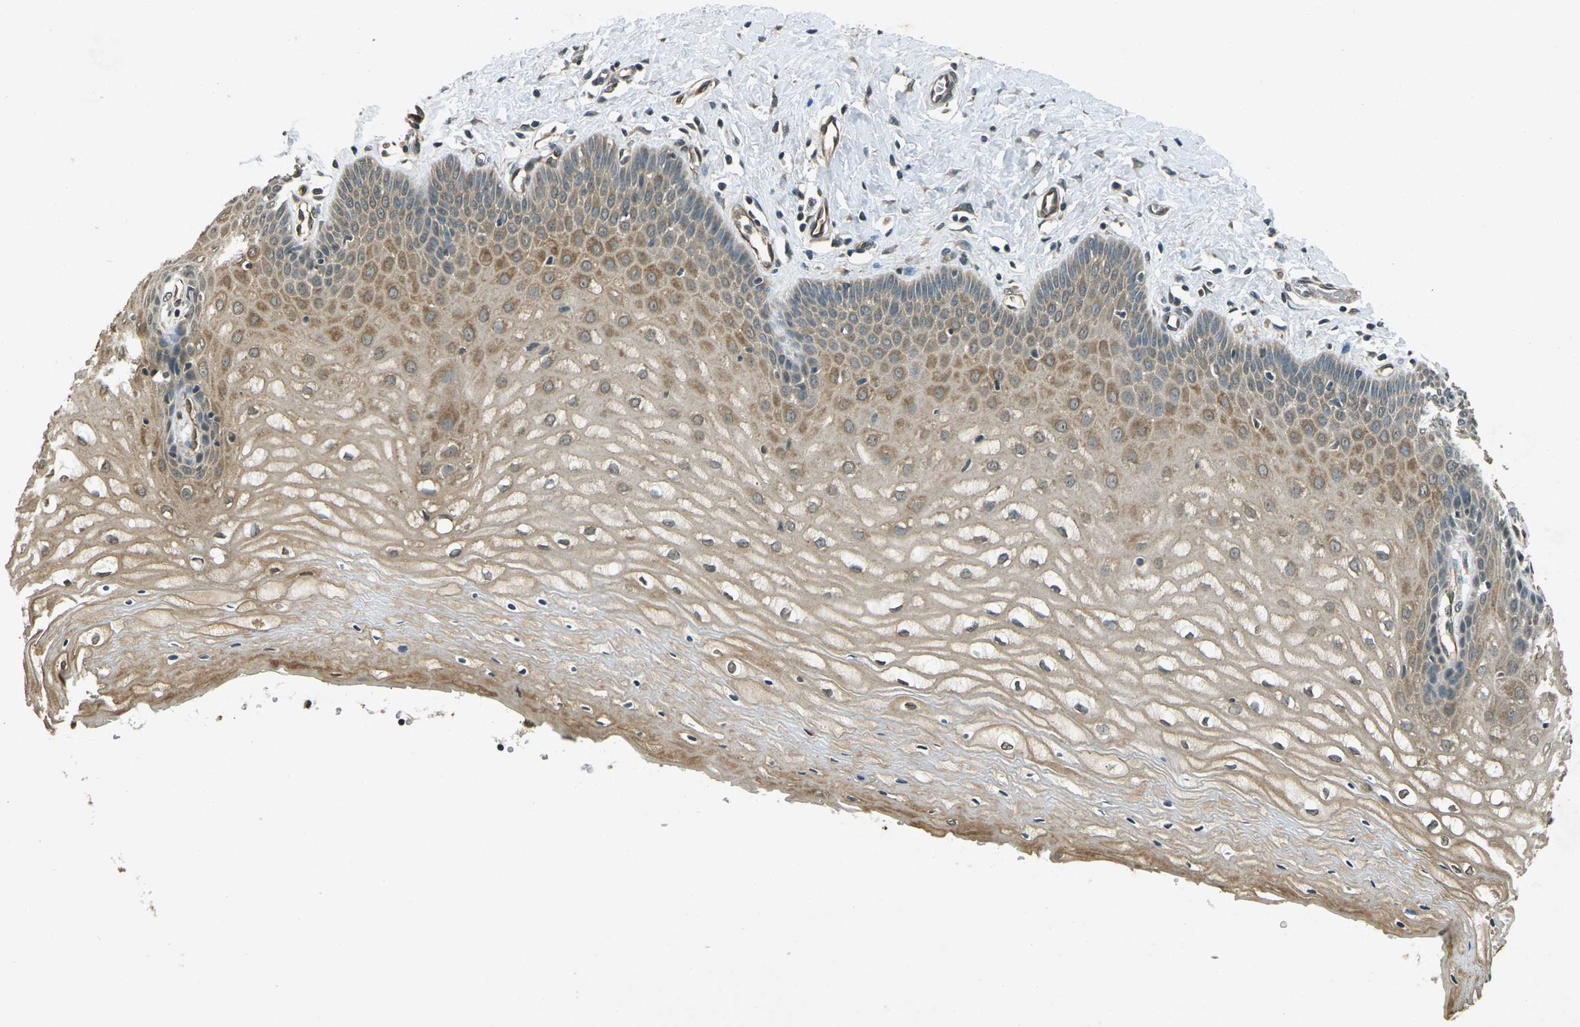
{"staining": {"intensity": "moderate", "quantity": "25%-75%", "location": "cytoplasmic/membranous"}, "tissue": "cervix", "cell_type": "Glandular cells", "image_type": "normal", "snomed": [{"axis": "morphology", "description": "Normal tissue, NOS"}, {"axis": "topography", "description": "Cervix"}], "caption": "Protein staining by immunohistochemistry (IHC) displays moderate cytoplasmic/membranous expression in approximately 25%-75% of glandular cells in benign cervix. The staining was performed using DAB, with brown indicating positive protein expression. Nuclei are stained blue with hematoxylin.", "gene": "PDE2A", "patient": {"sex": "female", "age": 55}}